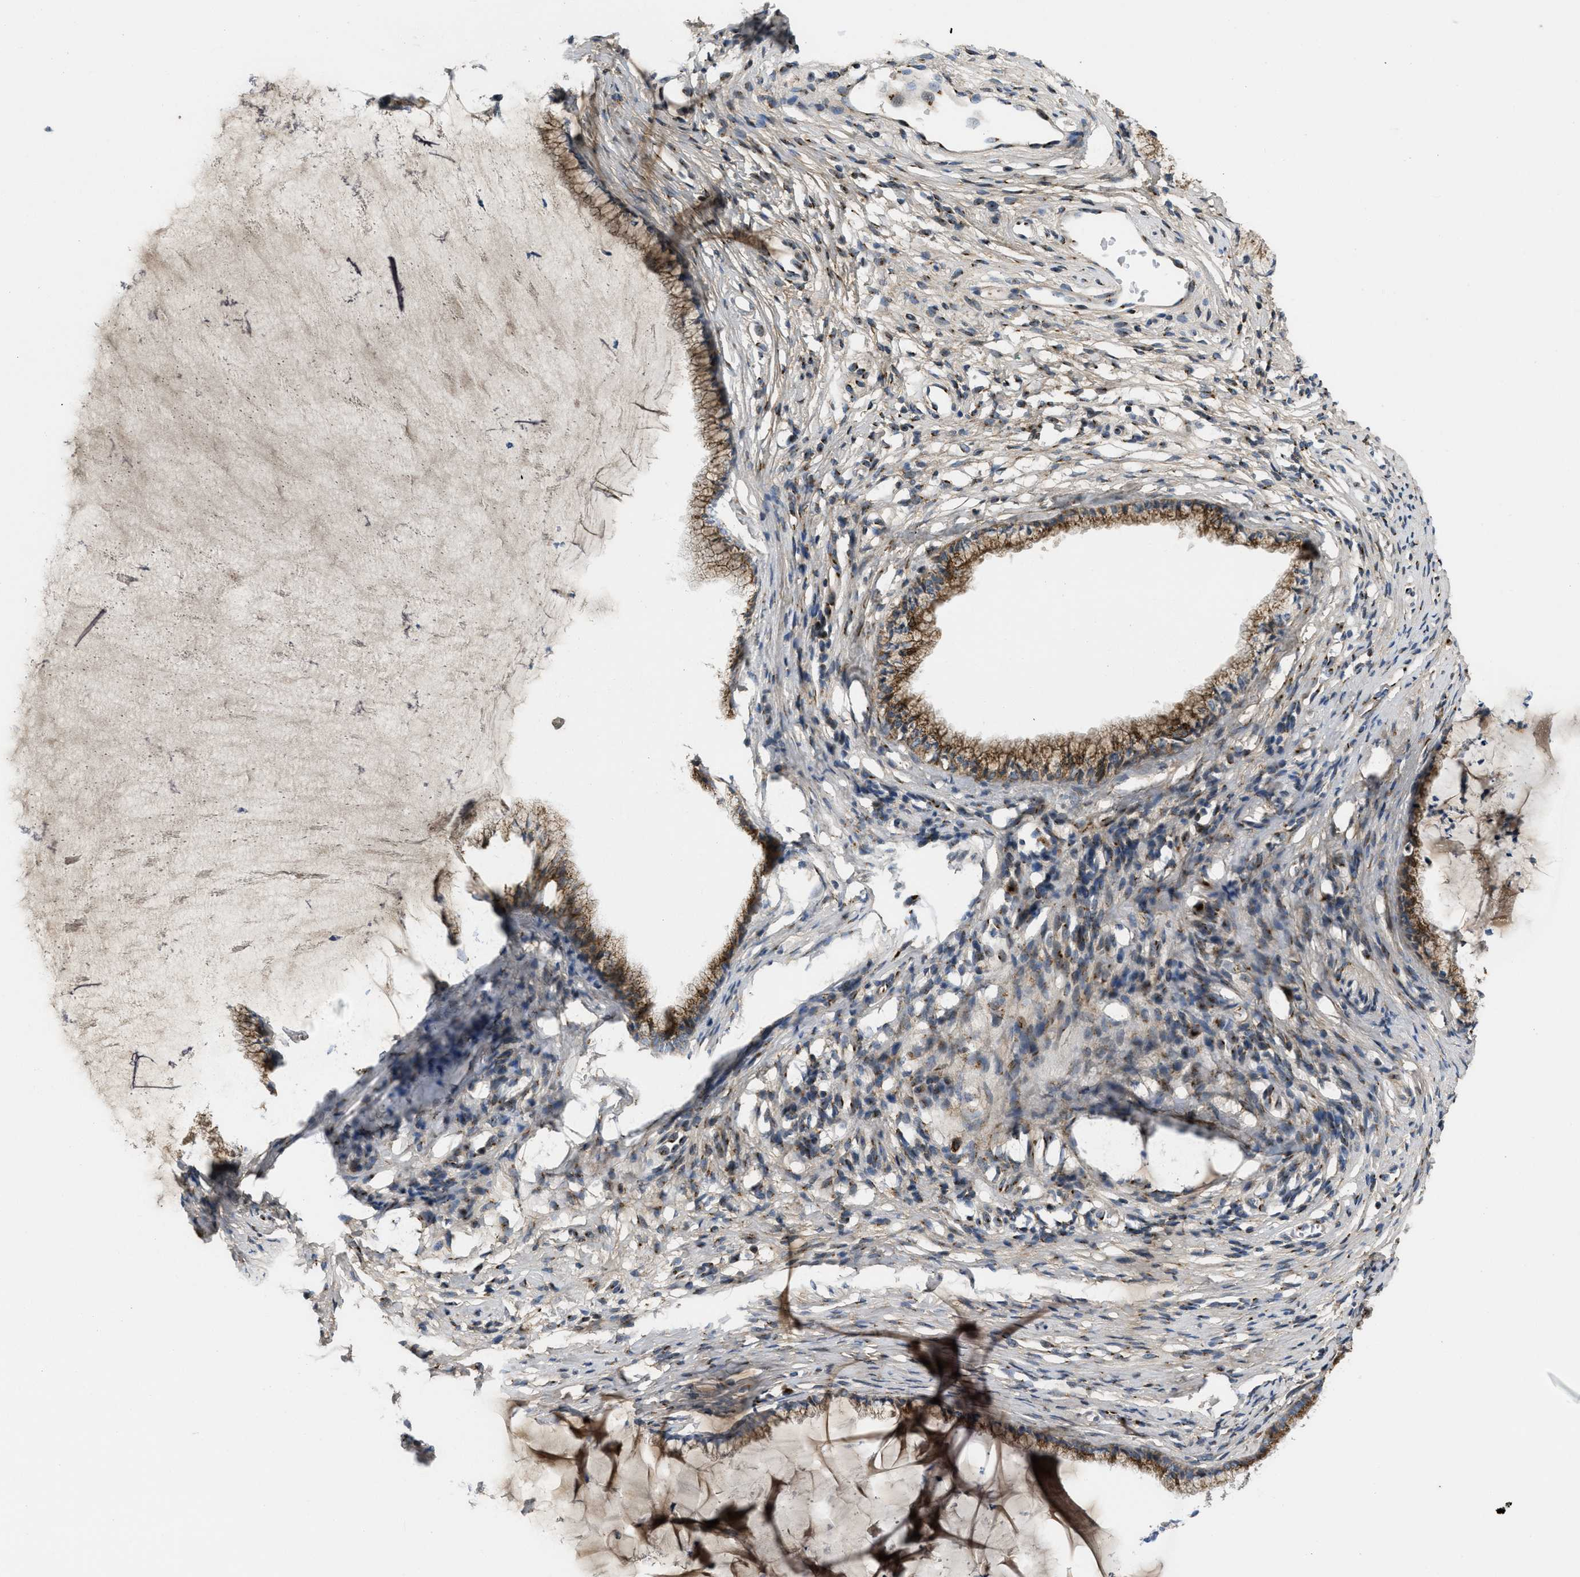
{"staining": {"intensity": "moderate", "quantity": ">75%", "location": "cytoplasmic/membranous"}, "tissue": "cervix", "cell_type": "Glandular cells", "image_type": "normal", "snomed": [{"axis": "morphology", "description": "Normal tissue, NOS"}, {"axis": "topography", "description": "Cervix"}], "caption": "Protein staining displays moderate cytoplasmic/membranous expression in about >75% of glandular cells in unremarkable cervix.", "gene": "ZNF70", "patient": {"sex": "female", "age": 77}}